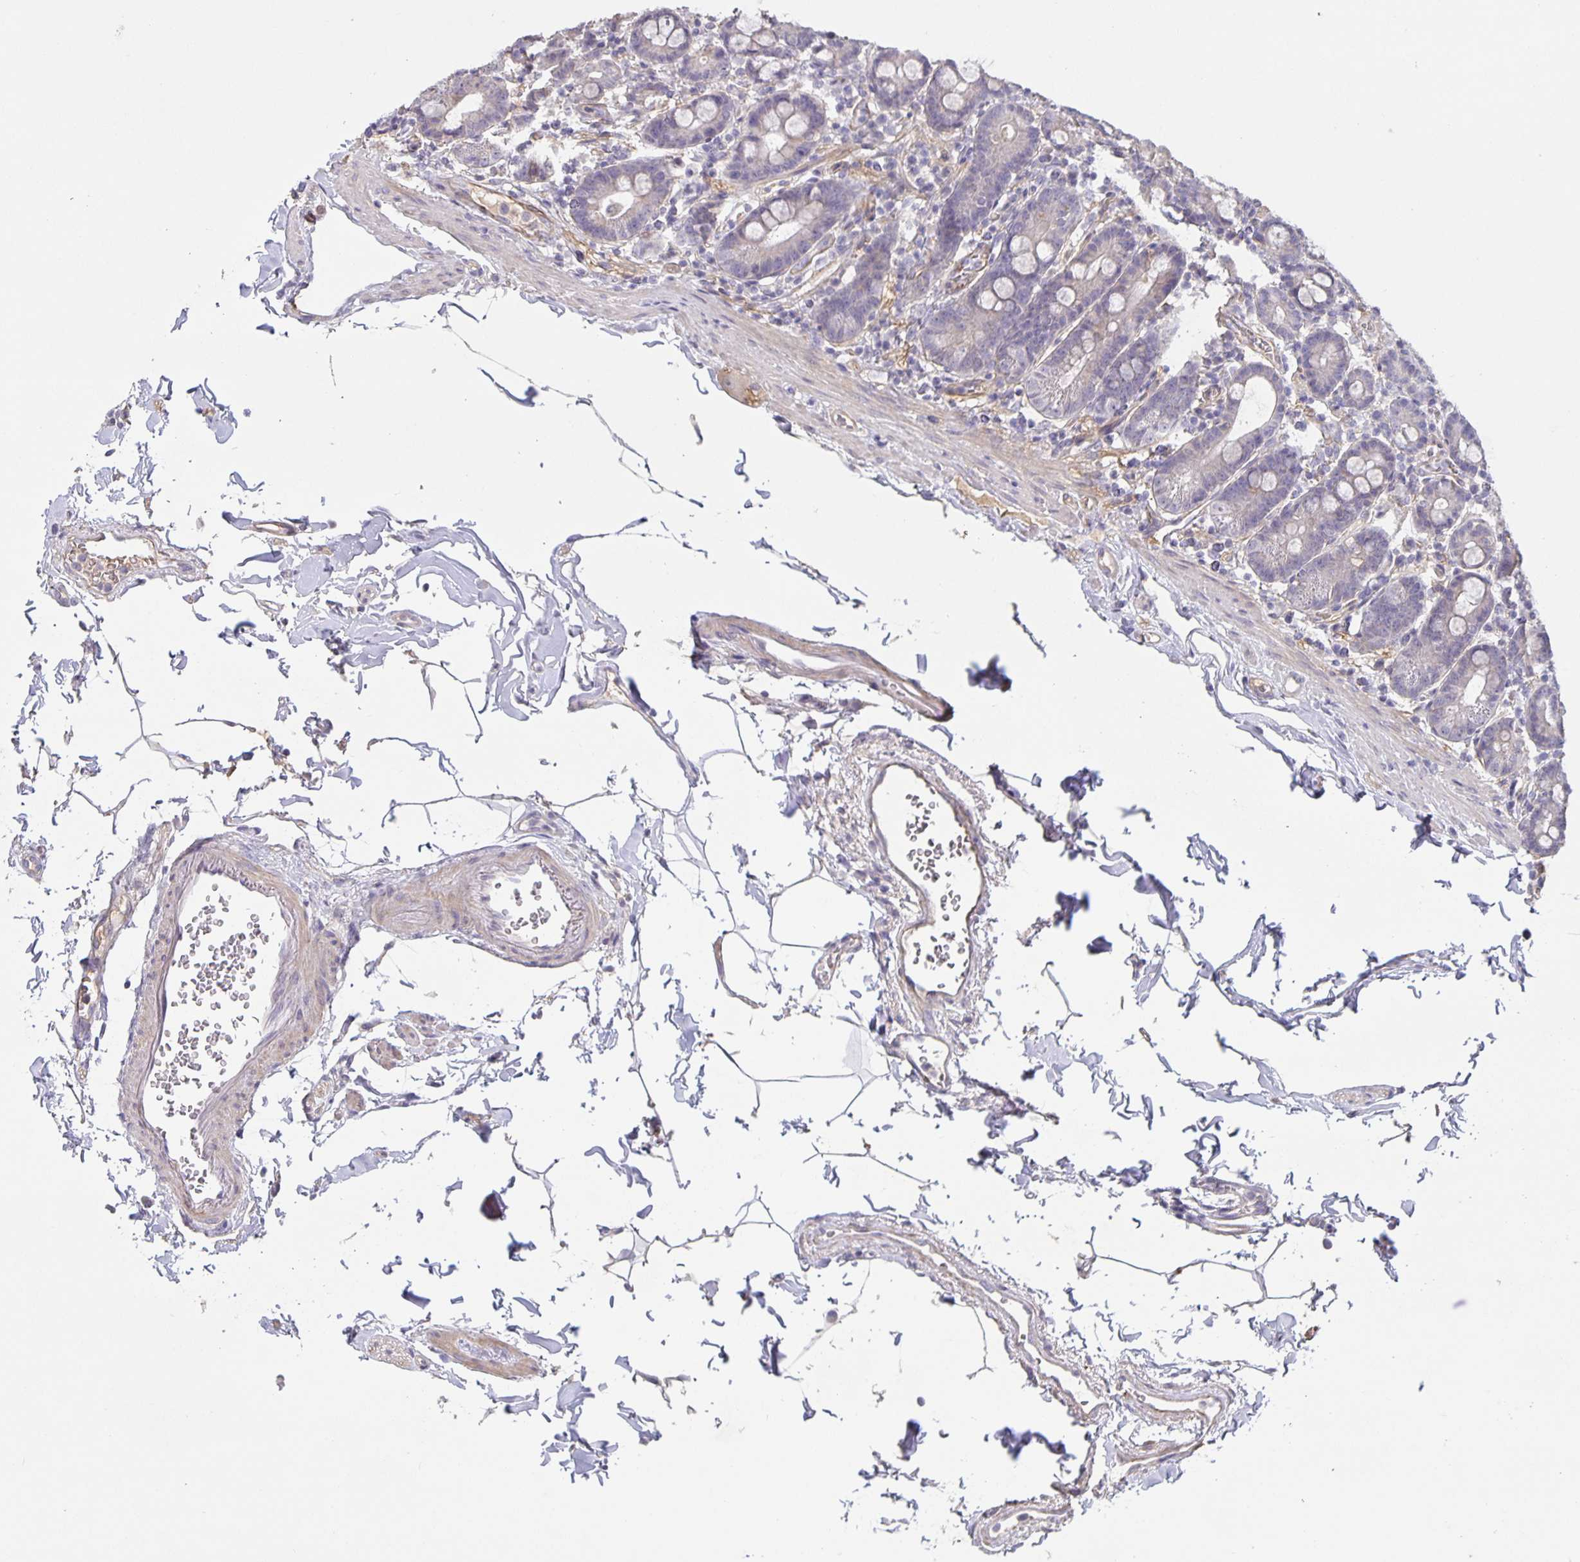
{"staining": {"intensity": "negative", "quantity": "none", "location": "none"}, "tissue": "duodenum", "cell_type": "Glandular cells", "image_type": "normal", "snomed": [{"axis": "morphology", "description": "Normal tissue, NOS"}, {"axis": "topography", "description": "Pancreas"}, {"axis": "topography", "description": "Duodenum"}], "caption": "This histopathology image is of unremarkable duodenum stained with IHC to label a protein in brown with the nuclei are counter-stained blue. There is no expression in glandular cells.", "gene": "SRCIN1", "patient": {"sex": "male", "age": 59}}